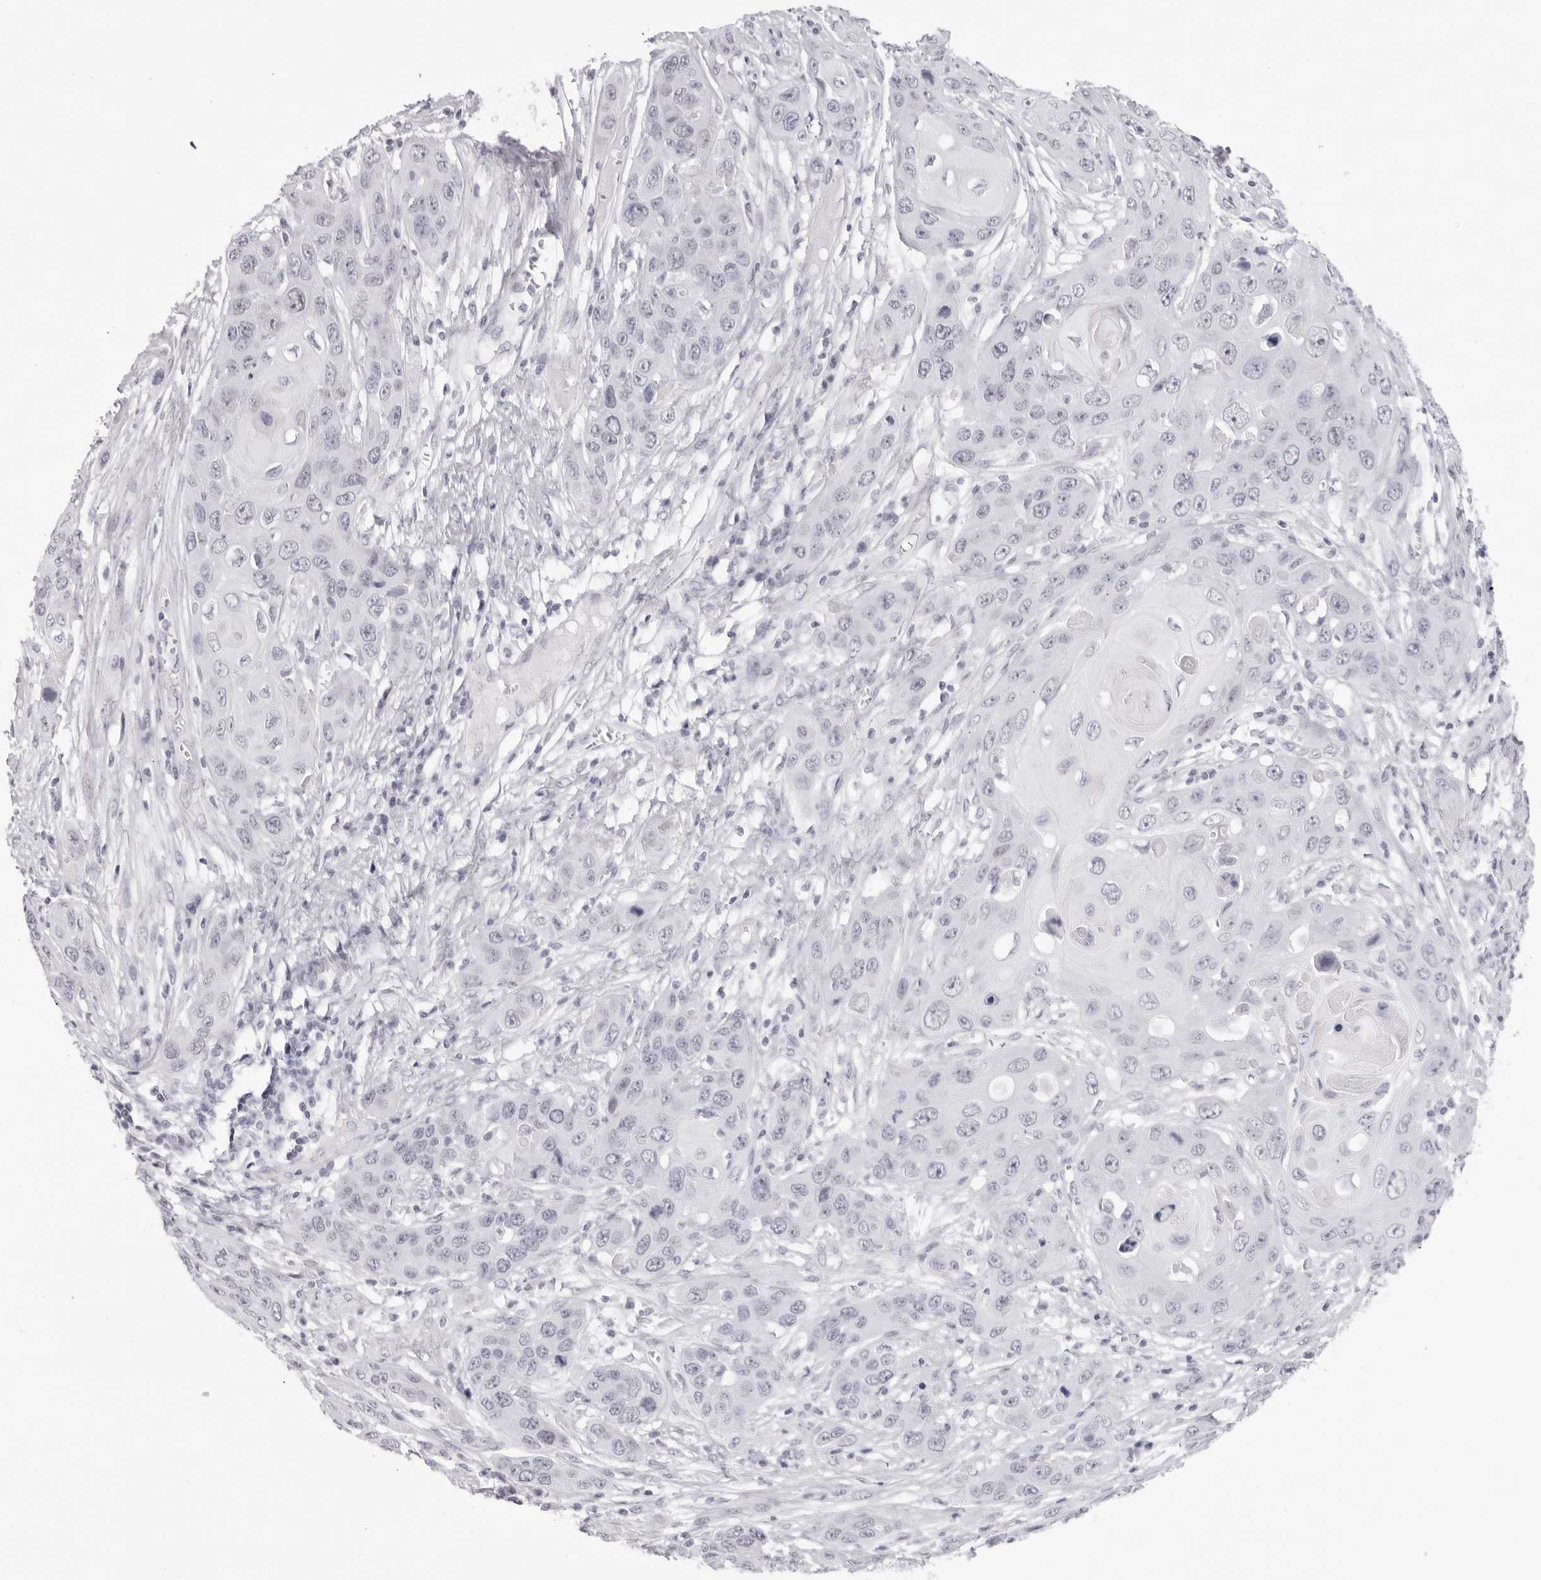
{"staining": {"intensity": "negative", "quantity": "none", "location": "none"}, "tissue": "skin cancer", "cell_type": "Tumor cells", "image_type": "cancer", "snomed": [{"axis": "morphology", "description": "Squamous cell carcinoma, NOS"}, {"axis": "topography", "description": "Skin"}], "caption": "The IHC photomicrograph has no significant expression in tumor cells of skin squamous cell carcinoma tissue.", "gene": "KLK12", "patient": {"sex": "male", "age": 55}}